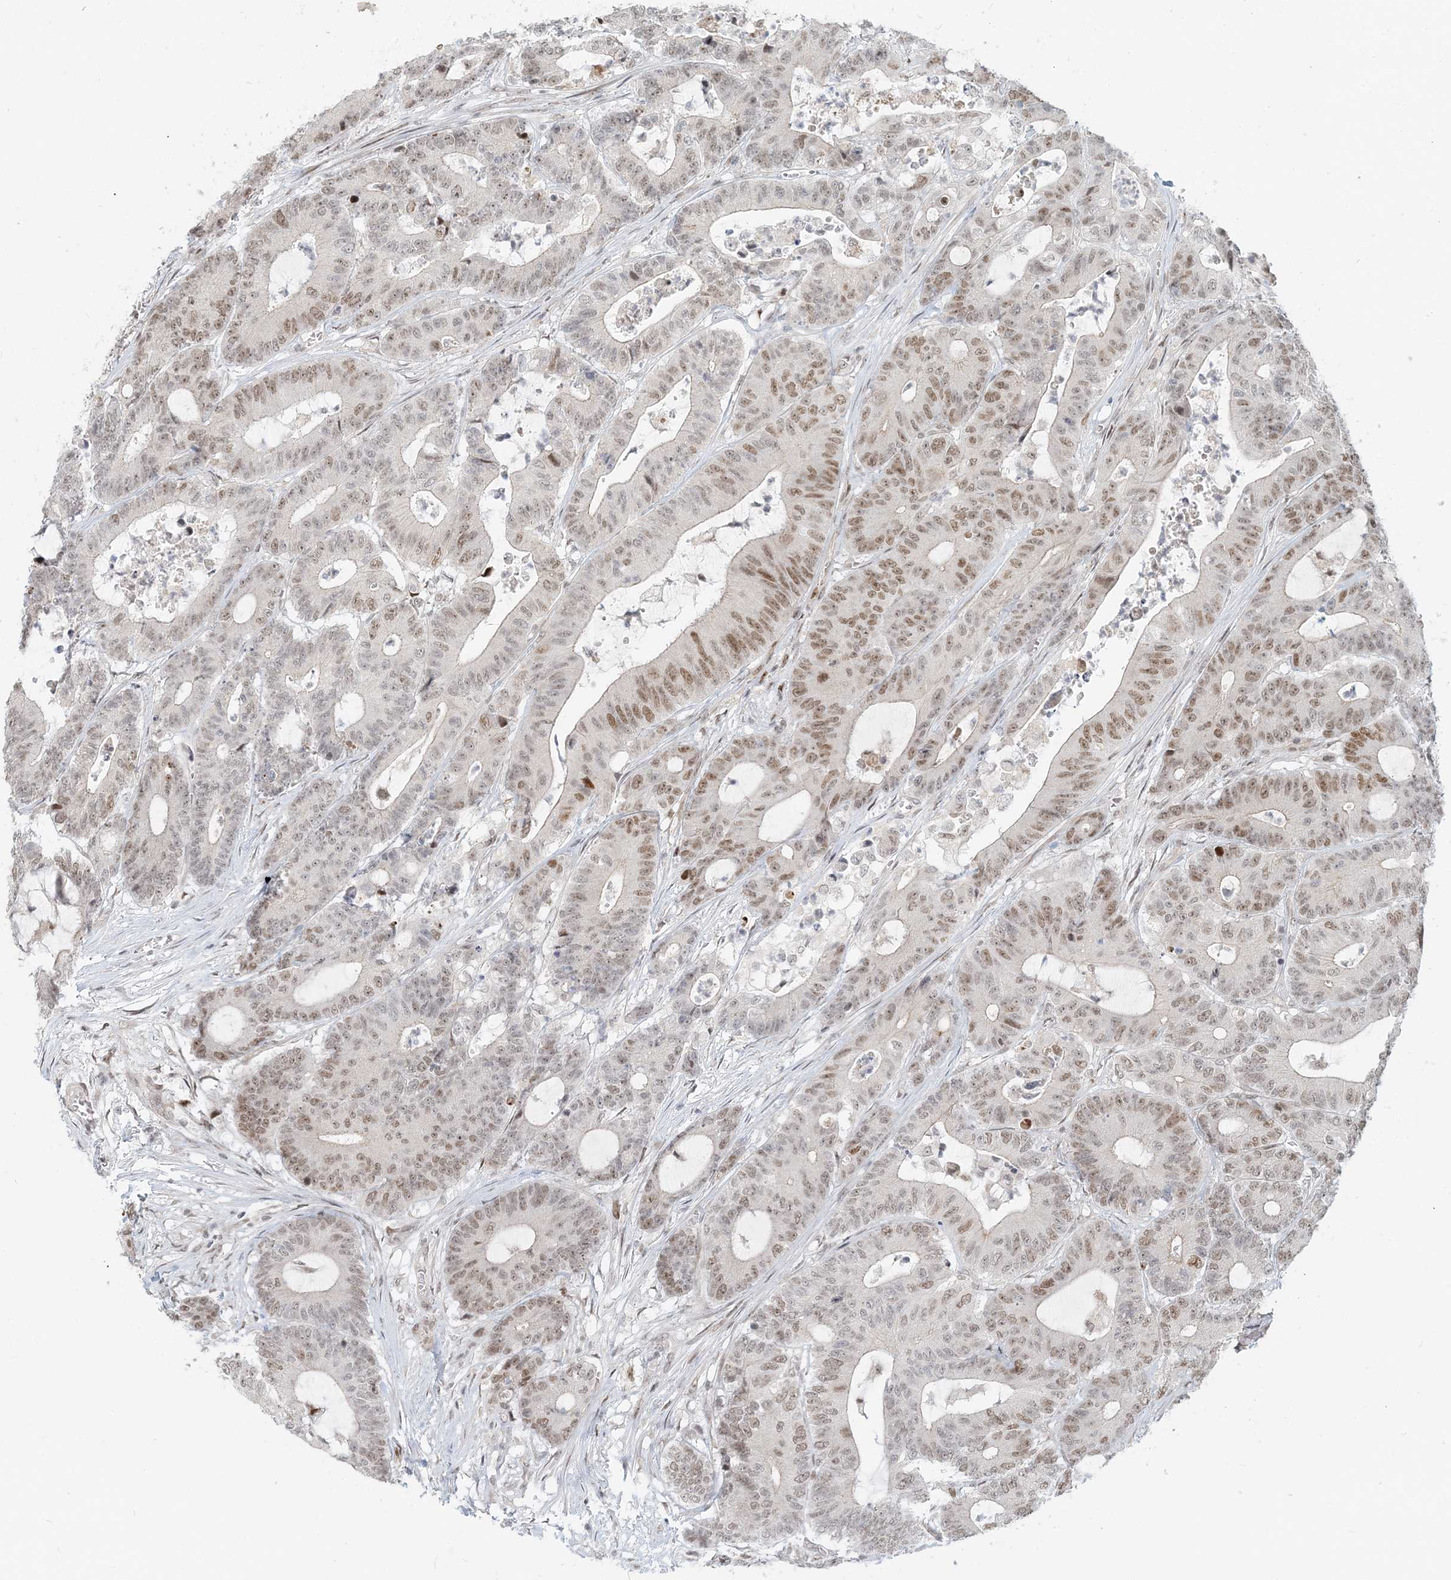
{"staining": {"intensity": "moderate", "quantity": "25%-75%", "location": "nuclear"}, "tissue": "colorectal cancer", "cell_type": "Tumor cells", "image_type": "cancer", "snomed": [{"axis": "morphology", "description": "Adenocarcinoma, NOS"}, {"axis": "topography", "description": "Colon"}], "caption": "An immunohistochemistry photomicrograph of neoplastic tissue is shown. Protein staining in brown shows moderate nuclear positivity in adenocarcinoma (colorectal) within tumor cells. (DAB (3,3'-diaminobenzidine) IHC, brown staining for protein, blue staining for nuclei).", "gene": "BAZ1B", "patient": {"sex": "female", "age": 84}}